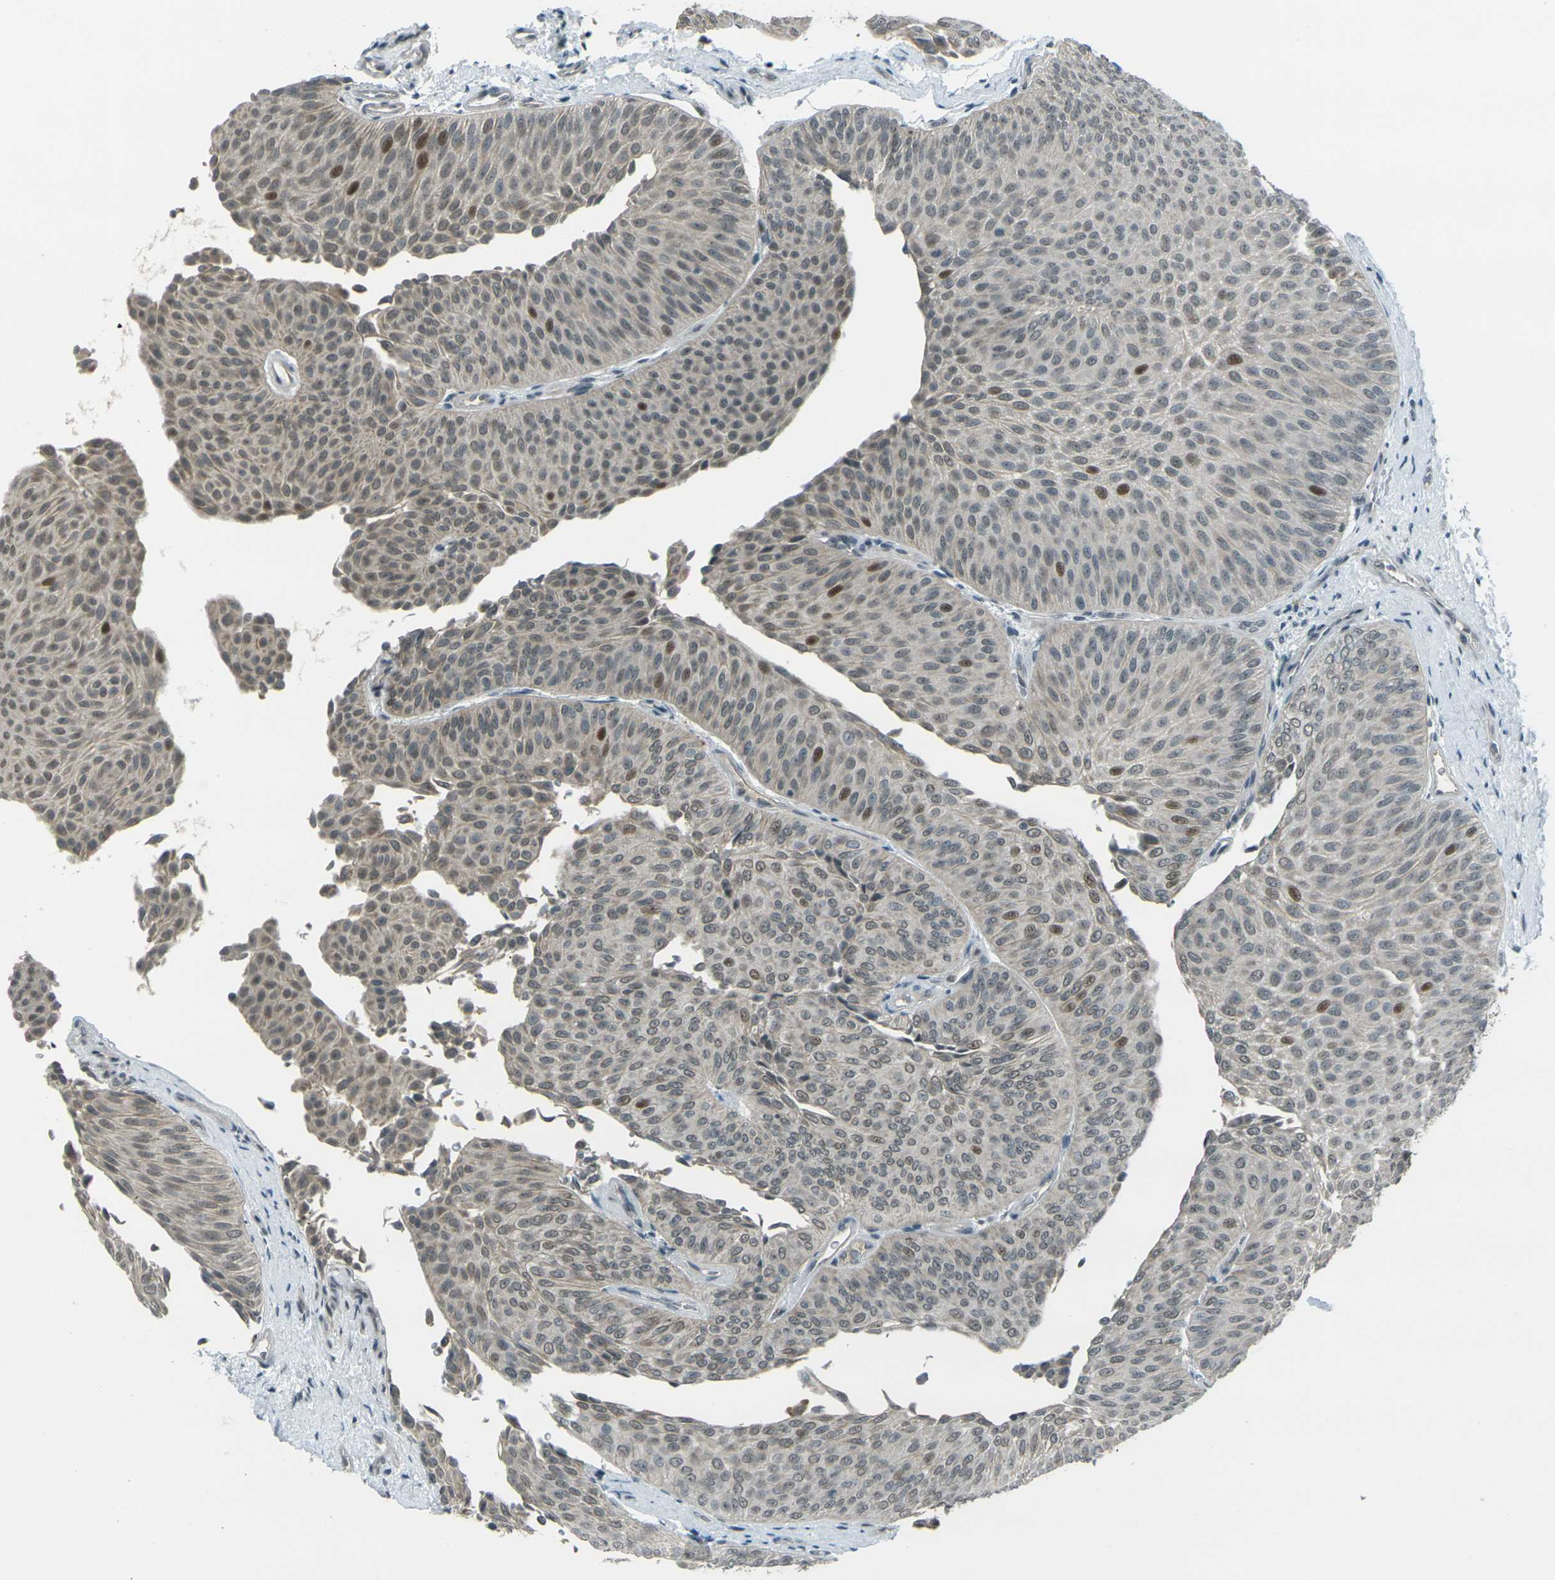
{"staining": {"intensity": "moderate", "quantity": "<25%", "location": "nuclear"}, "tissue": "urothelial cancer", "cell_type": "Tumor cells", "image_type": "cancer", "snomed": [{"axis": "morphology", "description": "Urothelial carcinoma, Low grade"}, {"axis": "topography", "description": "Urinary bladder"}], "caption": "Approximately <25% of tumor cells in human urothelial cancer reveal moderate nuclear protein staining as visualized by brown immunohistochemical staining.", "gene": "GPR19", "patient": {"sex": "female", "age": 60}}